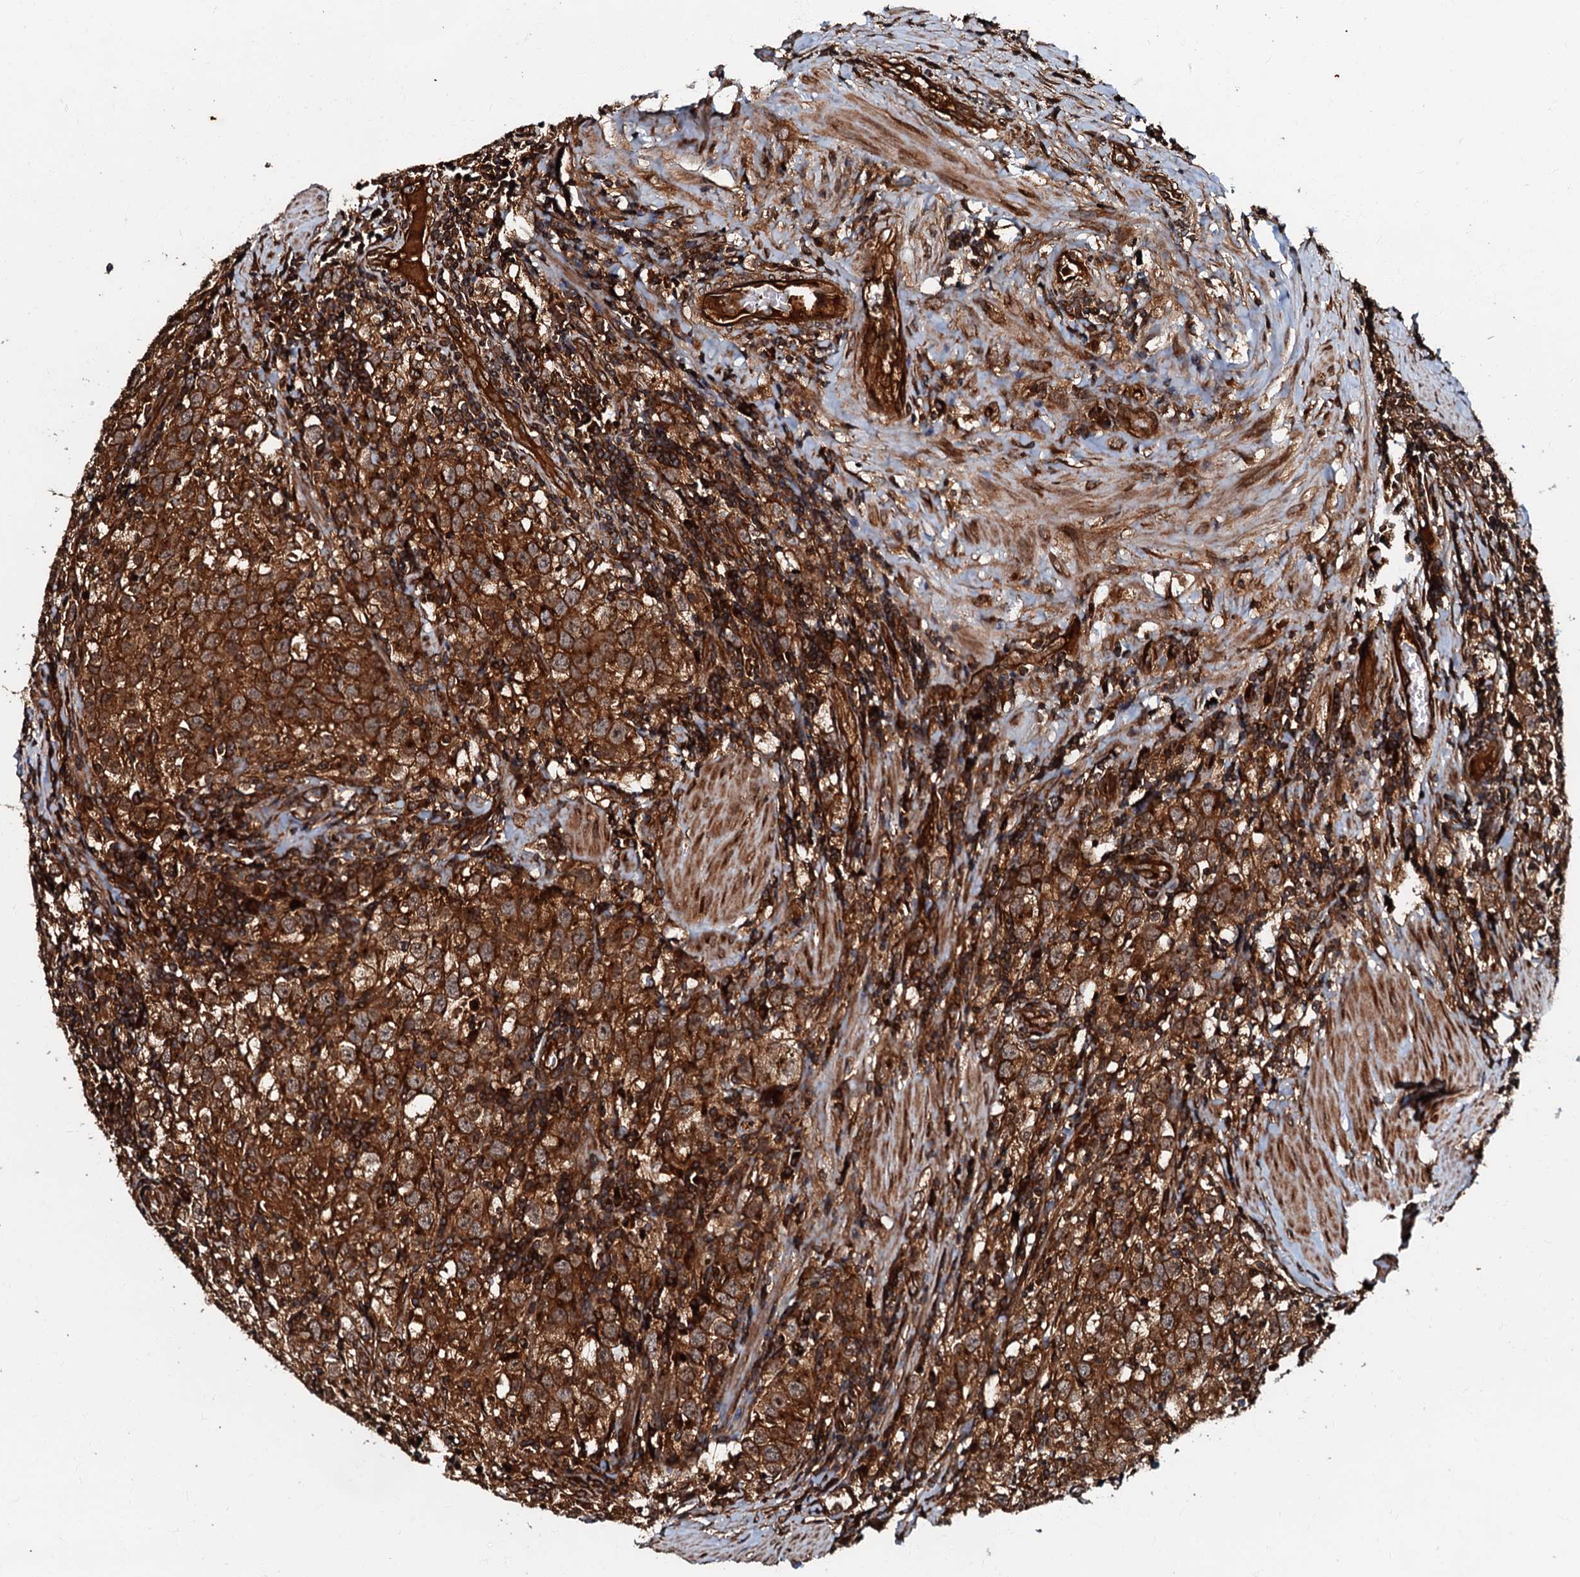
{"staining": {"intensity": "strong", "quantity": ">75%", "location": "cytoplasmic/membranous"}, "tissue": "testis cancer", "cell_type": "Tumor cells", "image_type": "cancer", "snomed": [{"axis": "morphology", "description": "Seminoma, NOS"}, {"axis": "morphology", "description": "Carcinoma, Embryonal, NOS"}, {"axis": "topography", "description": "Testis"}], "caption": "A high amount of strong cytoplasmic/membranous staining is appreciated in about >75% of tumor cells in seminoma (testis) tissue. The staining was performed using DAB (3,3'-diaminobenzidine), with brown indicating positive protein expression. Nuclei are stained blue with hematoxylin.", "gene": "BLOC1S6", "patient": {"sex": "male", "age": 43}}